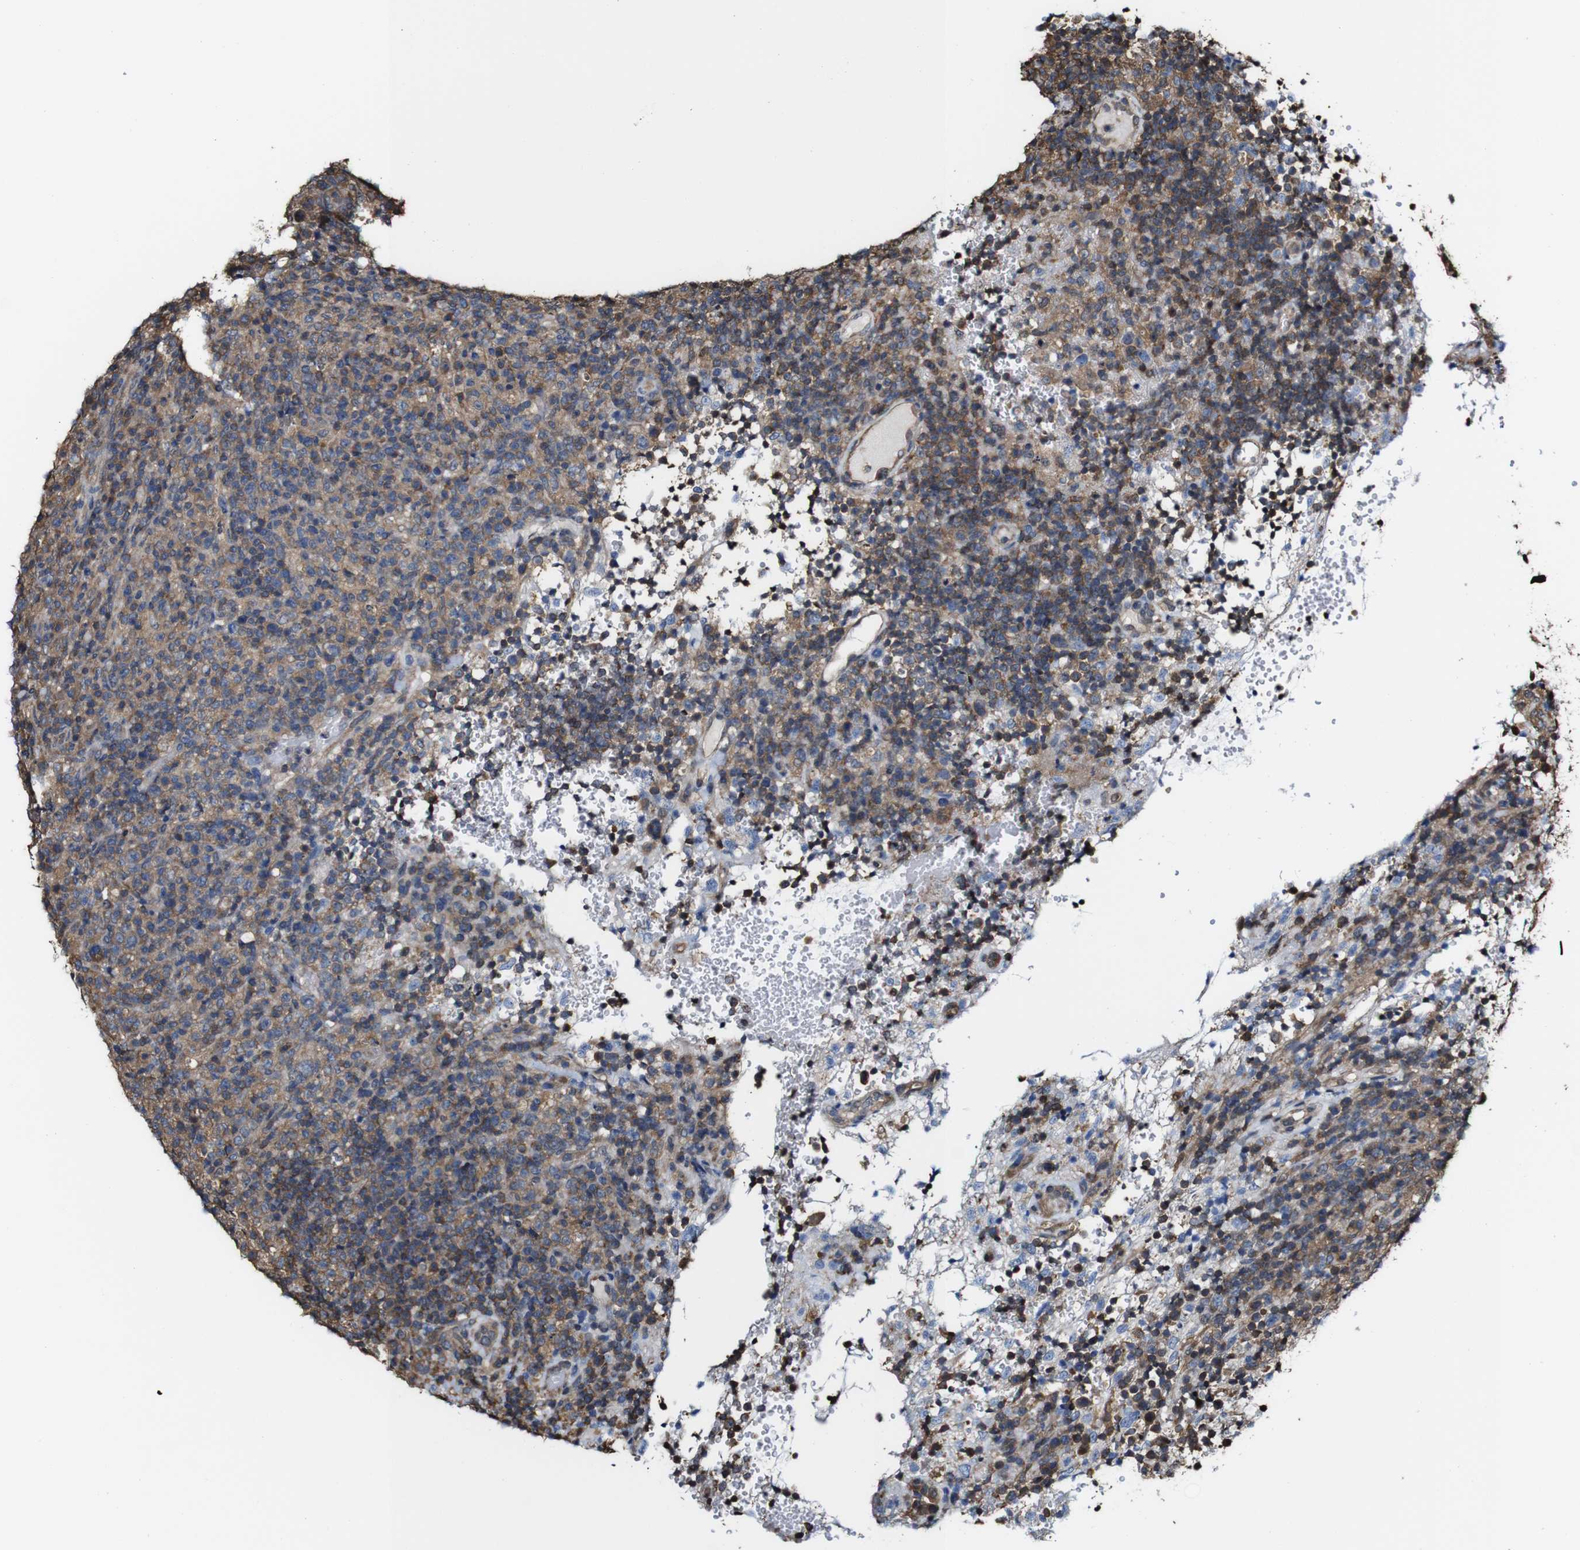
{"staining": {"intensity": "moderate", "quantity": ">75%", "location": "cytoplasmic/membranous"}, "tissue": "lymphoma", "cell_type": "Tumor cells", "image_type": "cancer", "snomed": [{"axis": "morphology", "description": "Malignant lymphoma, non-Hodgkin's type, High grade"}, {"axis": "topography", "description": "Lymph node"}], "caption": "This micrograph displays immunohistochemistry staining of lymphoma, with medium moderate cytoplasmic/membranous expression in about >75% of tumor cells.", "gene": "PTPRR", "patient": {"sex": "female", "age": 76}}